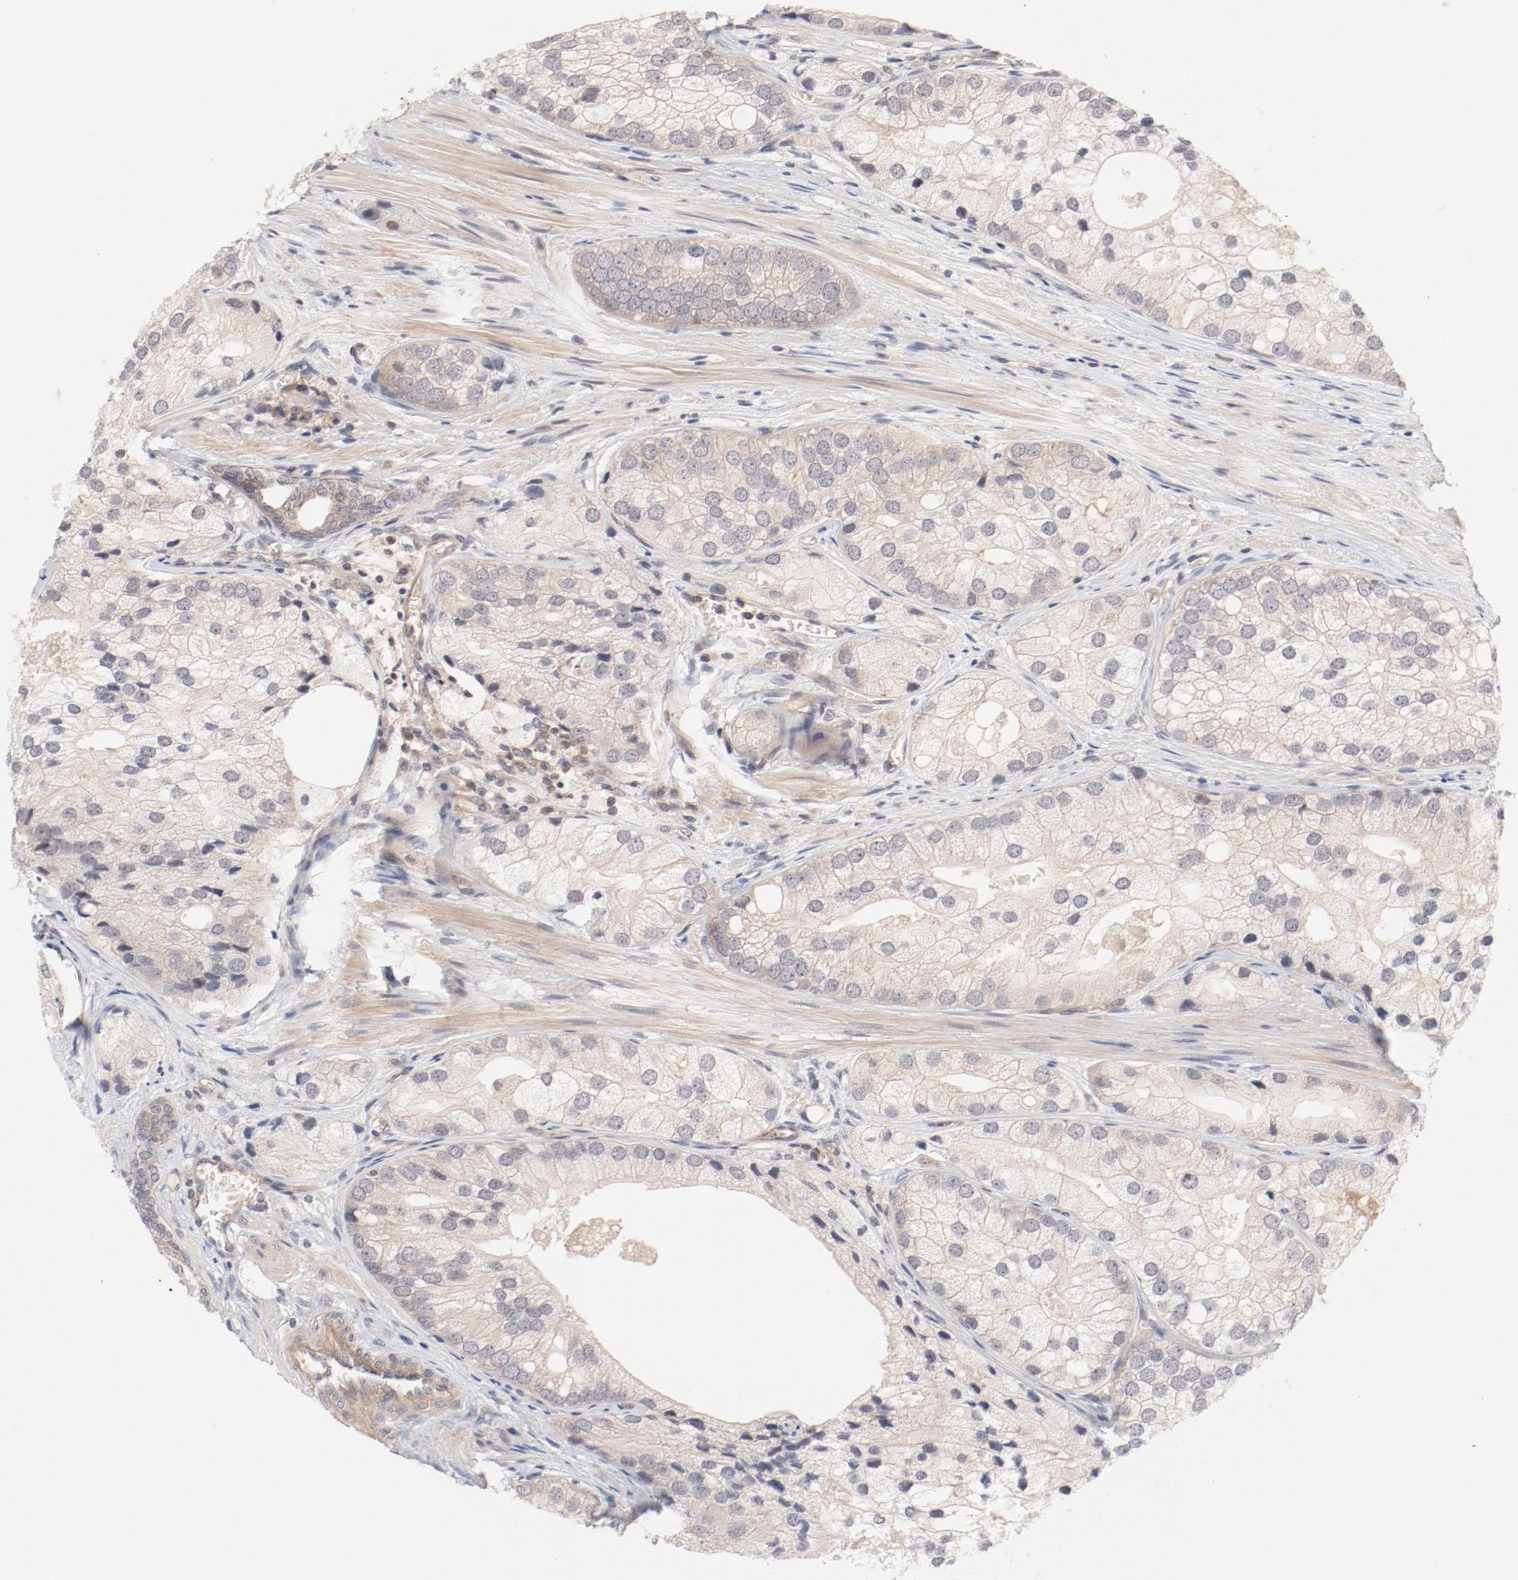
{"staining": {"intensity": "weak", "quantity": "<25%", "location": "cytoplasmic/membranous"}, "tissue": "prostate cancer", "cell_type": "Tumor cells", "image_type": "cancer", "snomed": [{"axis": "morphology", "description": "Adenocarcinoma, Low grade"}, {"axis": "topography", "description": "Prostate"}], "caption": "Tumor cells show no significant expression in low-grade adenocarcinoma (prostate).", "gene": "ZNF267", "patient": {"sex": "male", "age": 69}}